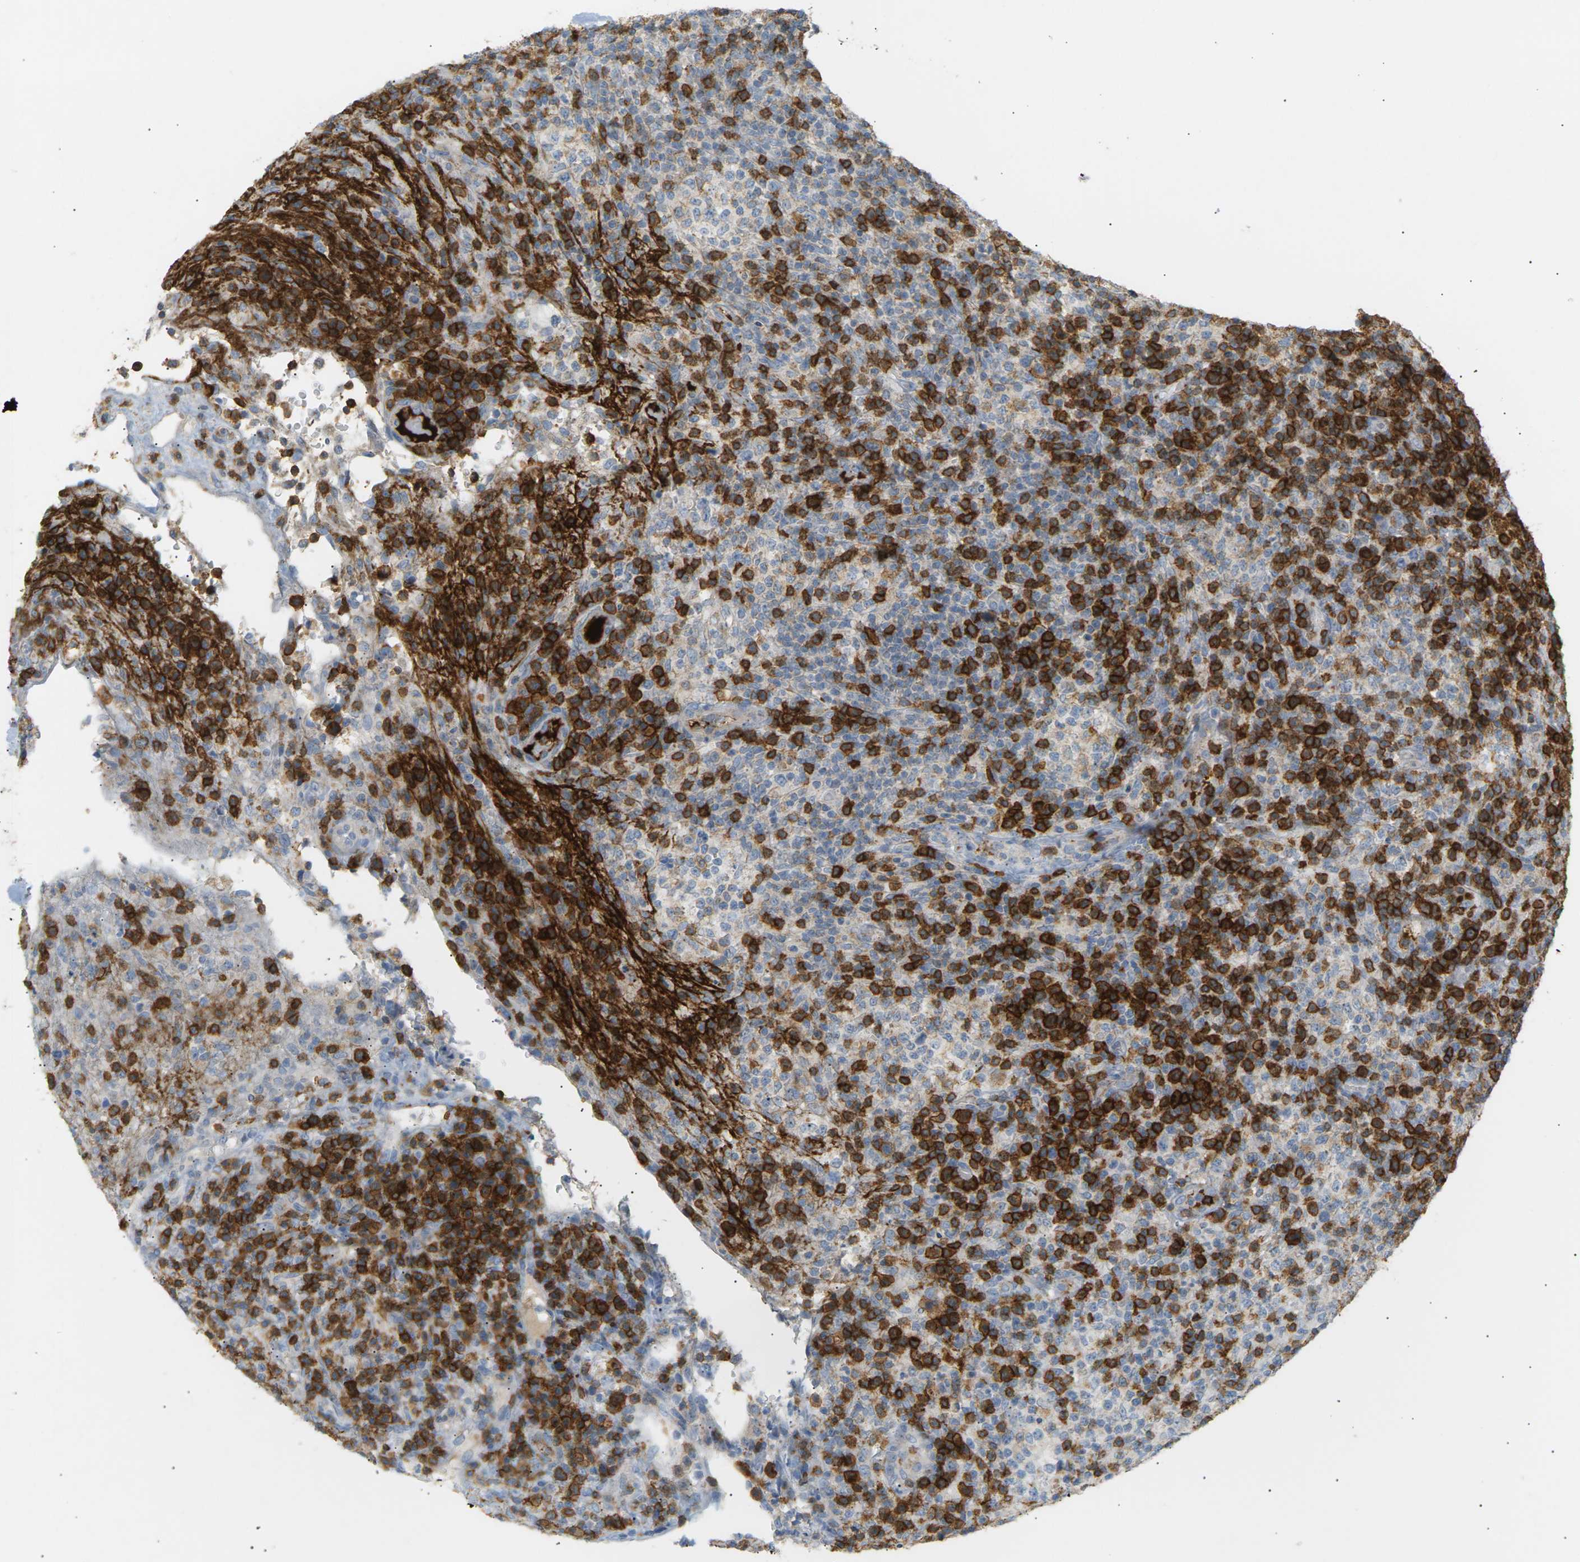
{"staining": {"intensity": "negative", "quantity": "none", "location": "none"}, "tissue": "lymphoma", "cell_type": "Tumor cells", "image_type": "cancer", "snomed": [{"axis": "morphology", "description": "Malignant lymphoma, non-Hodgkin's type, High grade"}, {"axis": "topography", "description": "Lymph node"}], "caption": "The photomicrograph displays no staining of tumor cells in high-grade malignant lymphoma, non-Hodgkin's type.", "gene": "LIME1", "patient": {"sex": "female", "age": 76}}